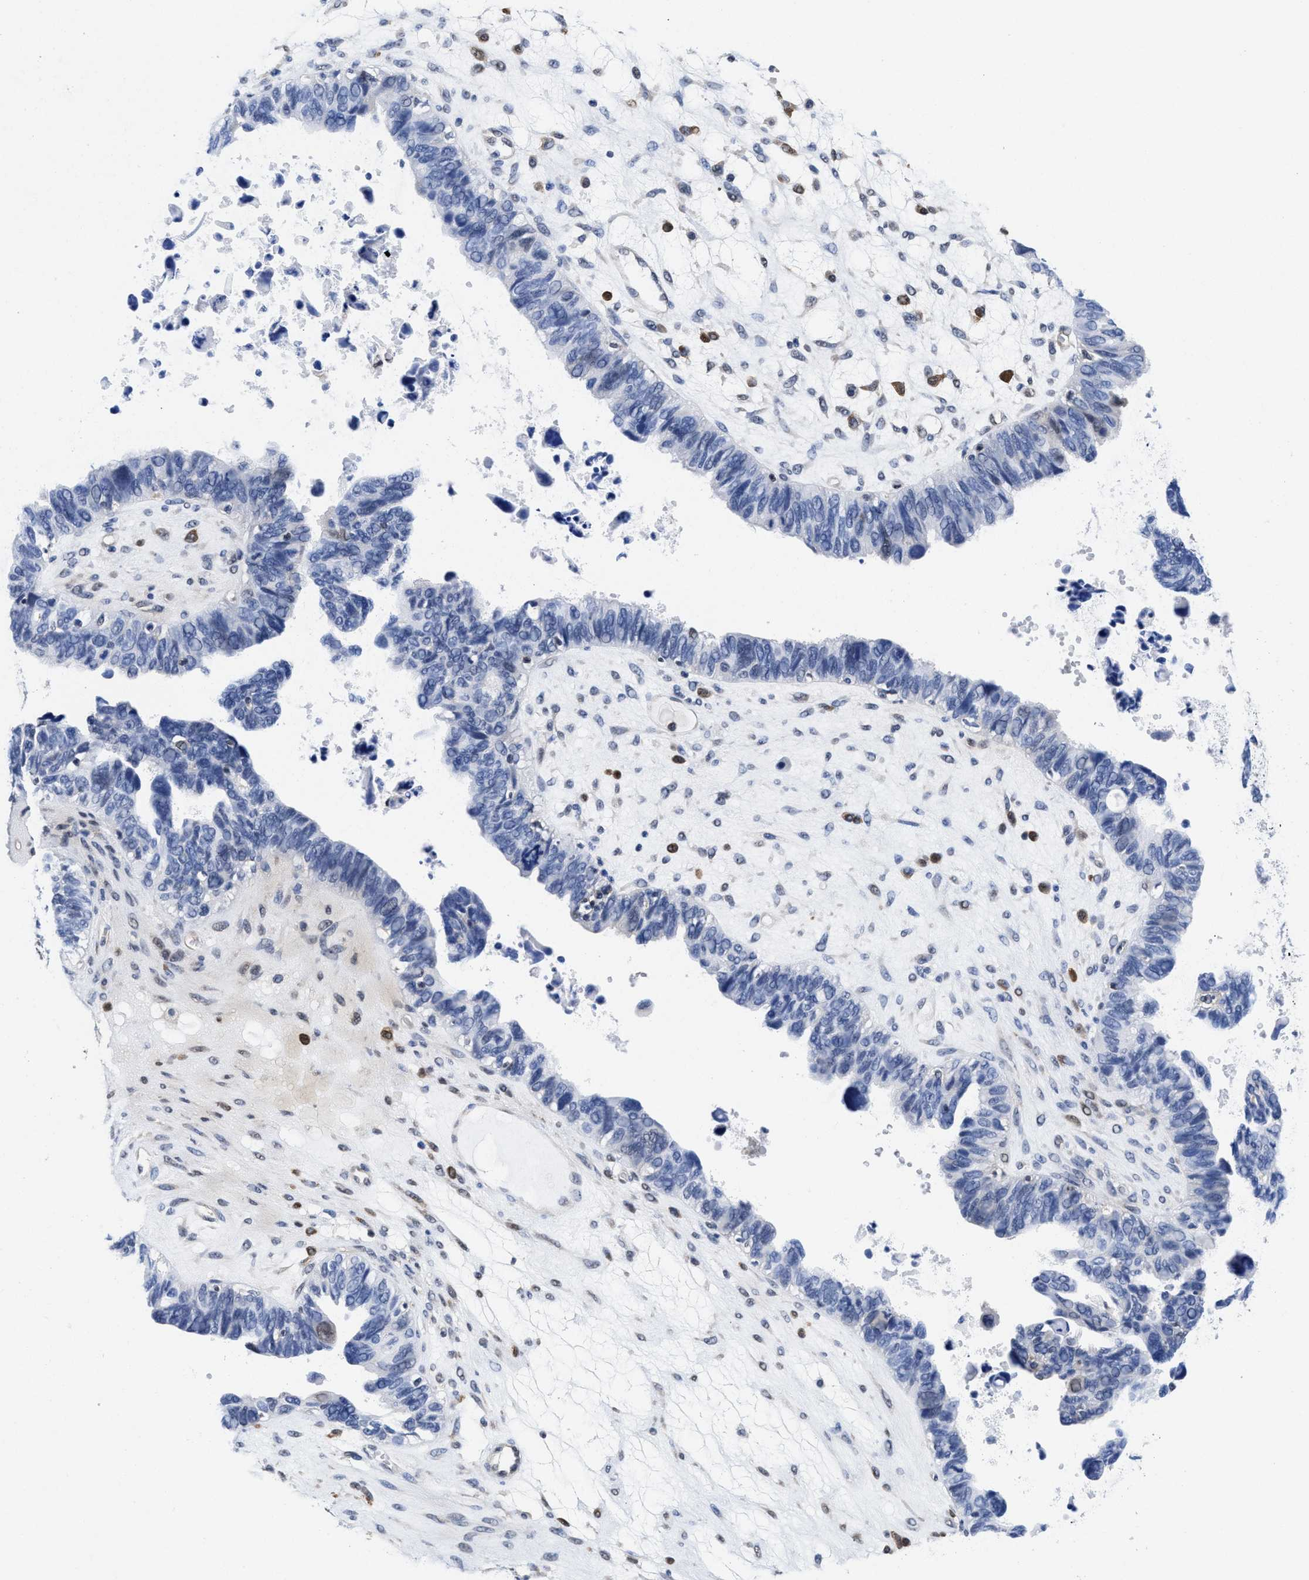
{"staining": {"intensity": "negative", "quantity": "none", "location": "none"}, "tissue": "ovarian cancer", "cell_type": "Tumor cells", "image_type": "cancer", "snomed": [{"axis": "morphology", "description": "Cystadenocarcinoma, serous, NOS"}, {"axis": "topography", "description": "Ovary"}], "caption": "This is a image of immunohistochemistry (IHC) staining of ovarian serous cystadenocarcinoma, which shows no positivity in tumor cells.", "gene": "ACLY", "patient": {"sex": "female", "age": 79}}